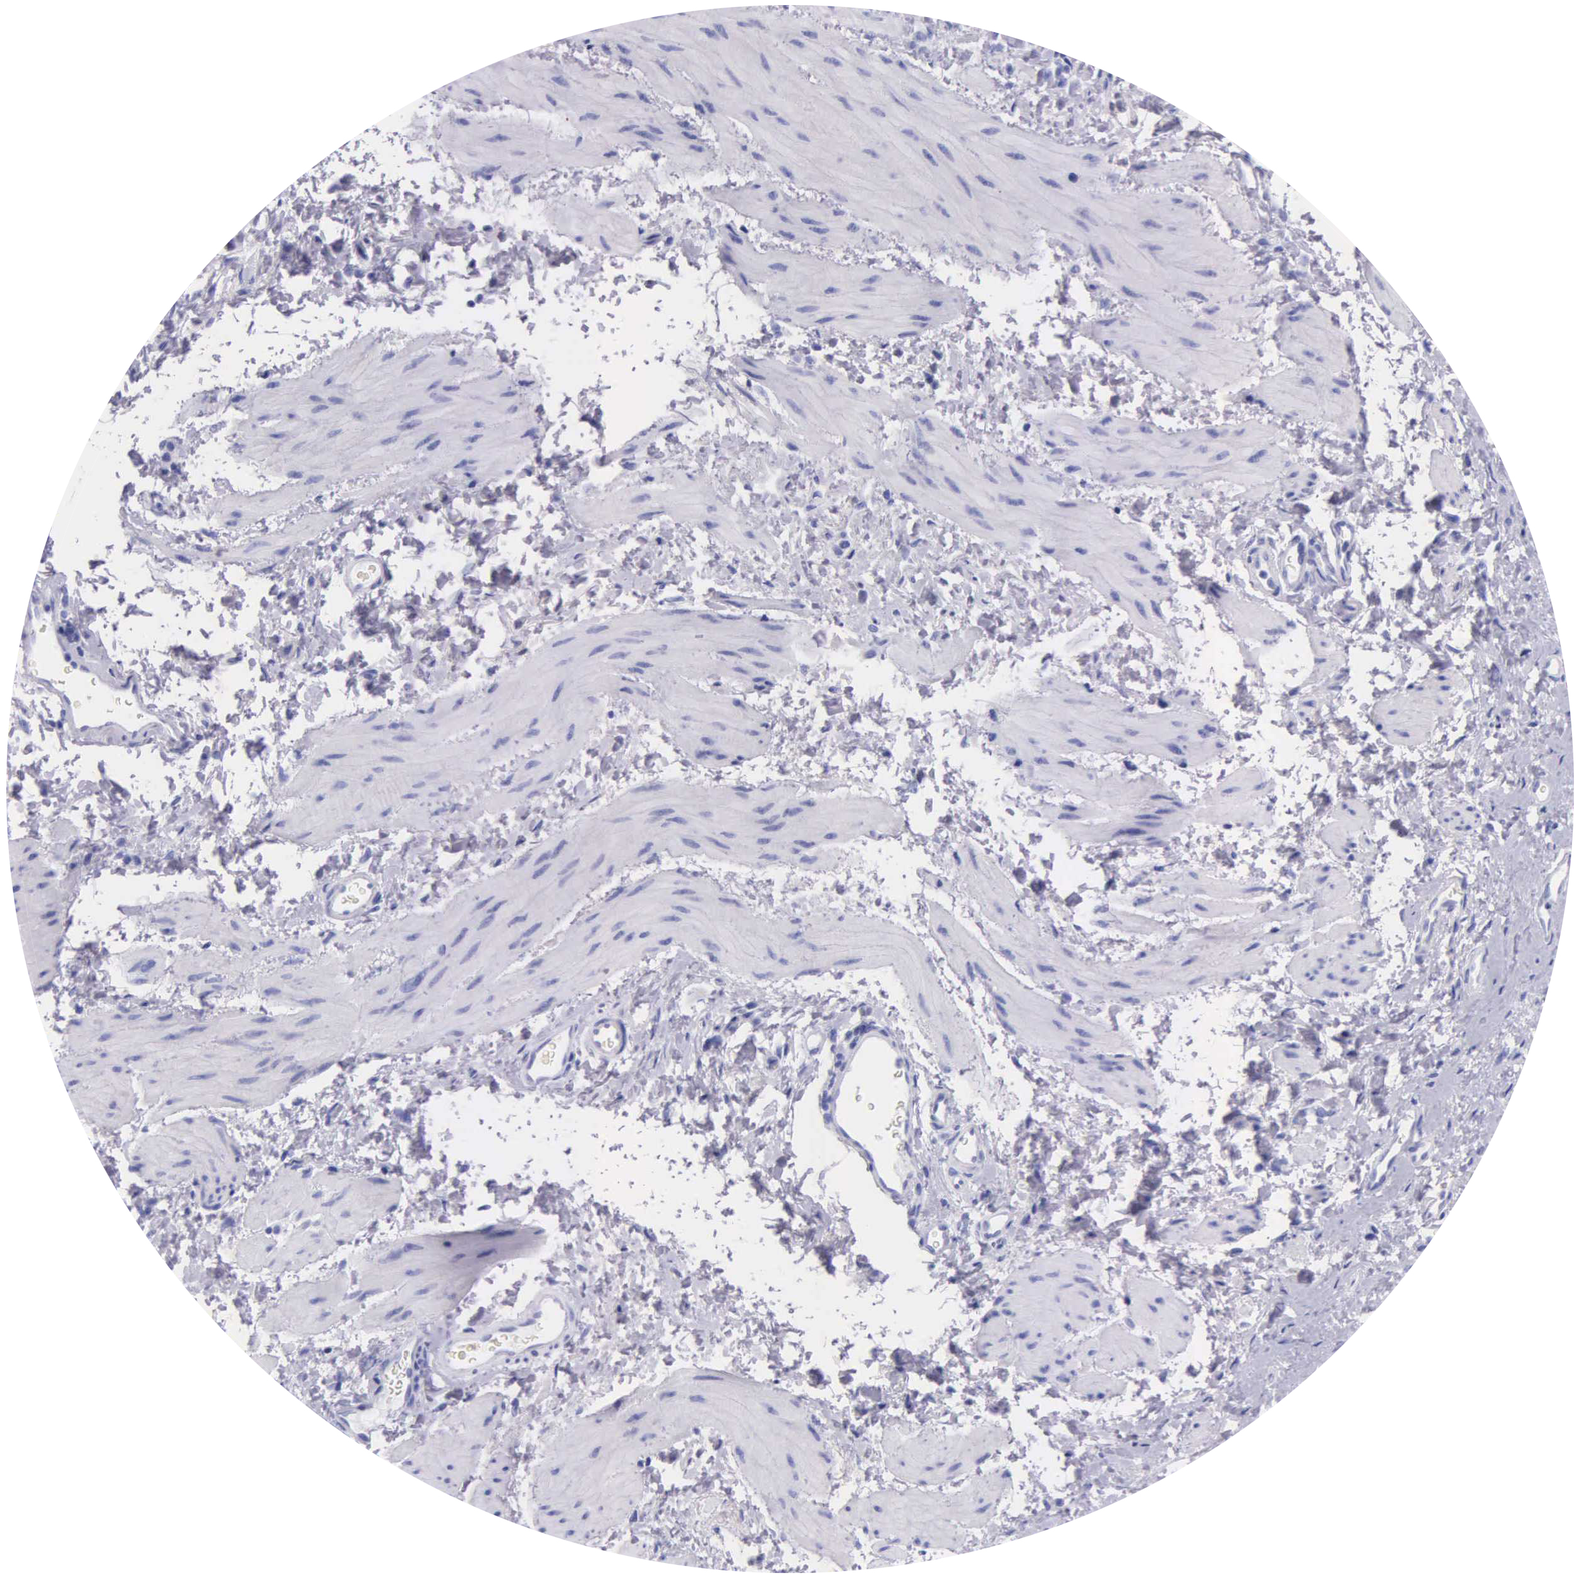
{"staining": {"intensity": "negative", "quantity": "none", "location": "none"}, "tissue": "esophagus", "cell_type": "Squamous epithelial cells", "image_type": "normal", "snomed": [{"axis": "morphology", "description": "Normal tissue, NOS"}, {"axis": "topography", "description": "Esophagus"}], "caption": "Immunohistochemistry image of unremarkable esophagus: esophagus stained with DAB reveals no significant protein positivity in squamous epithelial cells. (Immunohistochemistry, brightfield microscopy, high magnification).", "gene": "KLK2", "patient": {"sex": "female", "age": 61}}